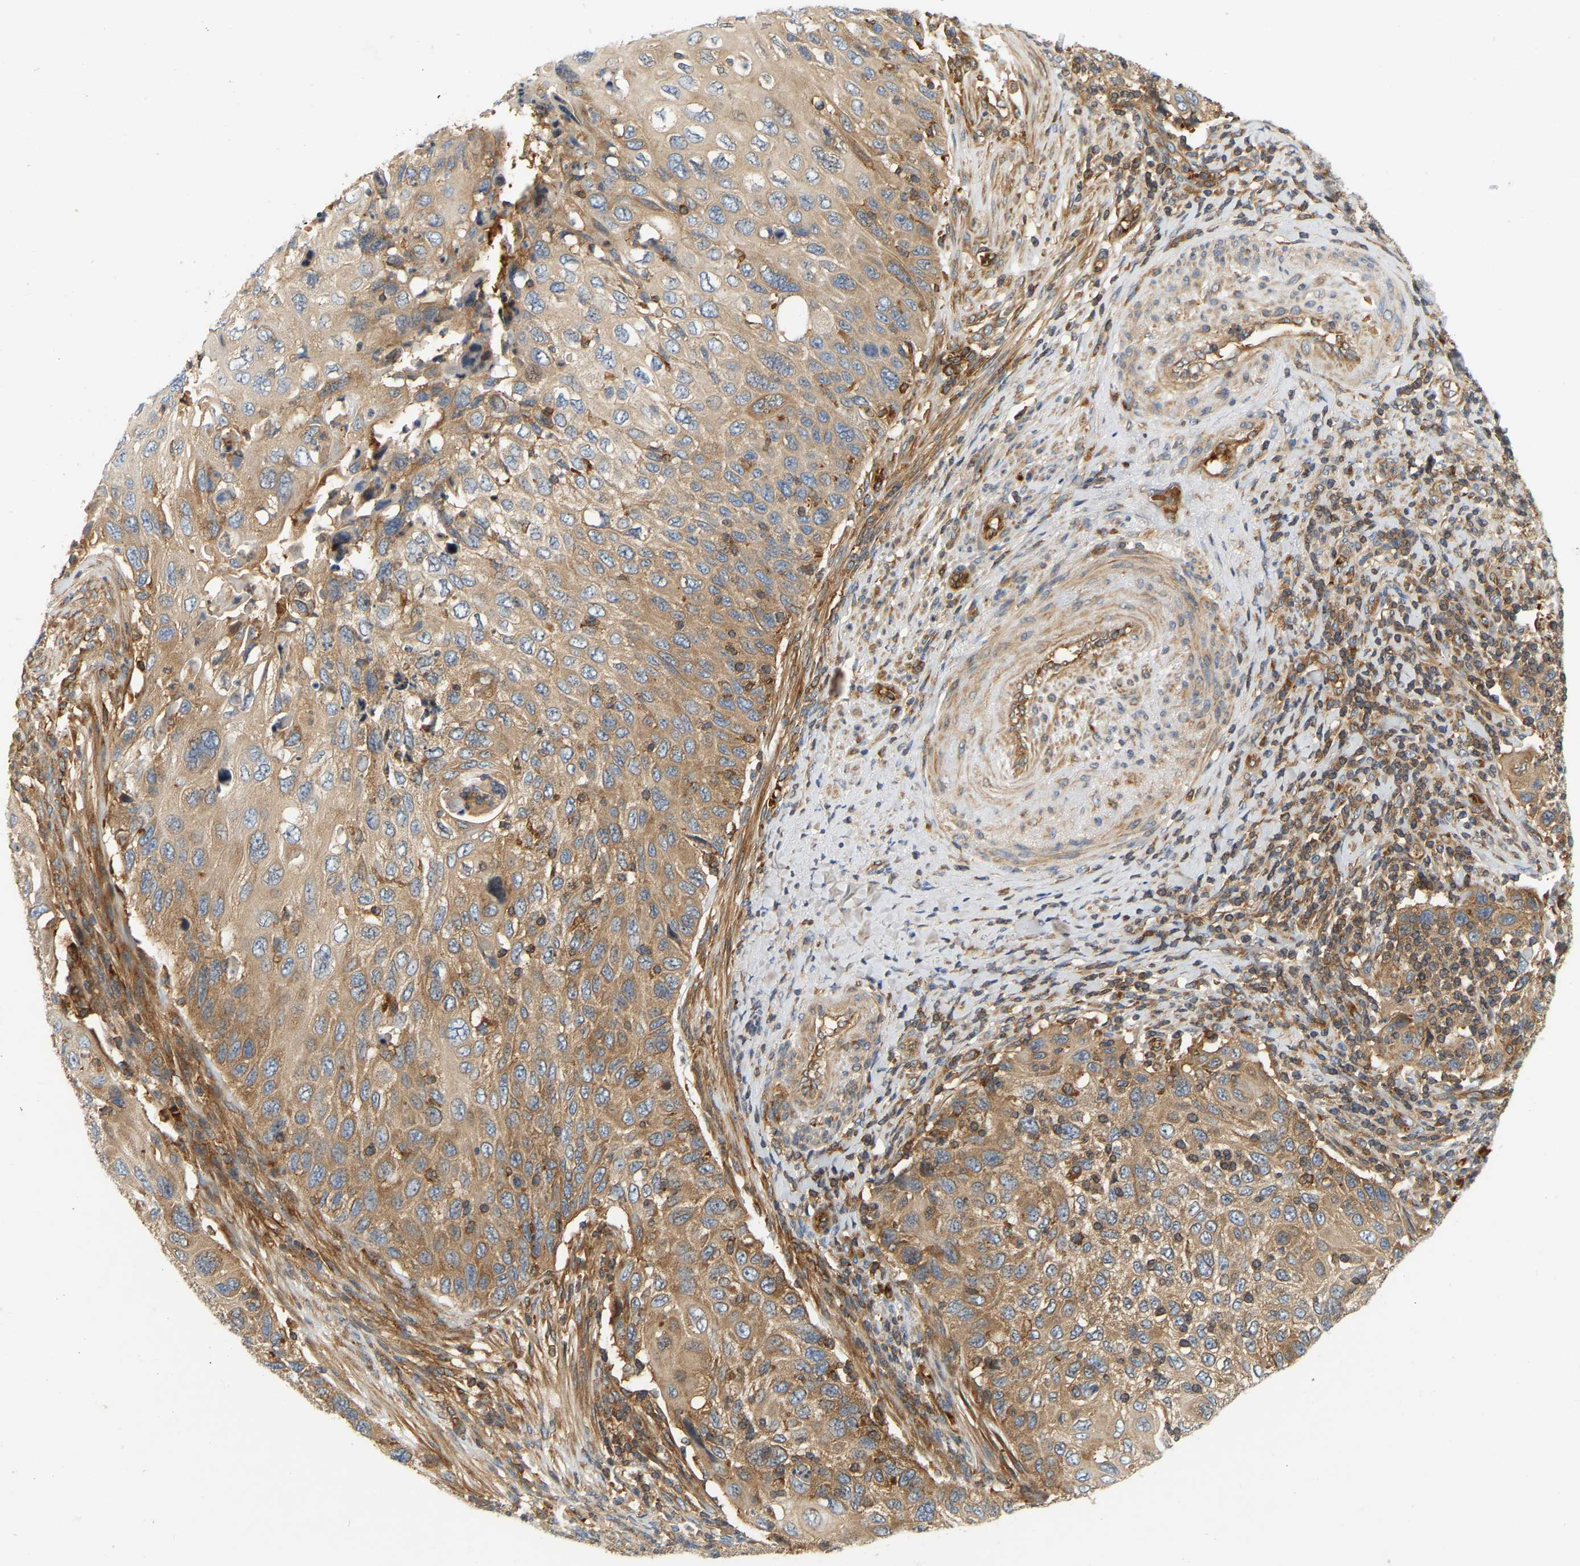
{"staining": {"intensity": "moderate", "quantity": ">75%", "location": "cytoplasmic/membranous"}, "tissue": "cervical cancer", "cell_type": "Tumor cells", "image_type": "cancer", "snomed": [{"axis": "morphology", "description": "Squamous cell carcinoma, NOS"}, {"axis": "topography", "description": "Cervix"}], "caption": "Protein staining of squamous cell carcinoma (cervical) tissue displays moderate cytoplasmic/membranous staining in about >75% of tumor cells. (Stains: DAB in brown, nuclei in blue, Microscopy: brightfield microscopy at high magnification).", "gene": "AKAP13", "patient": {"sex": "female", "age": 70}}